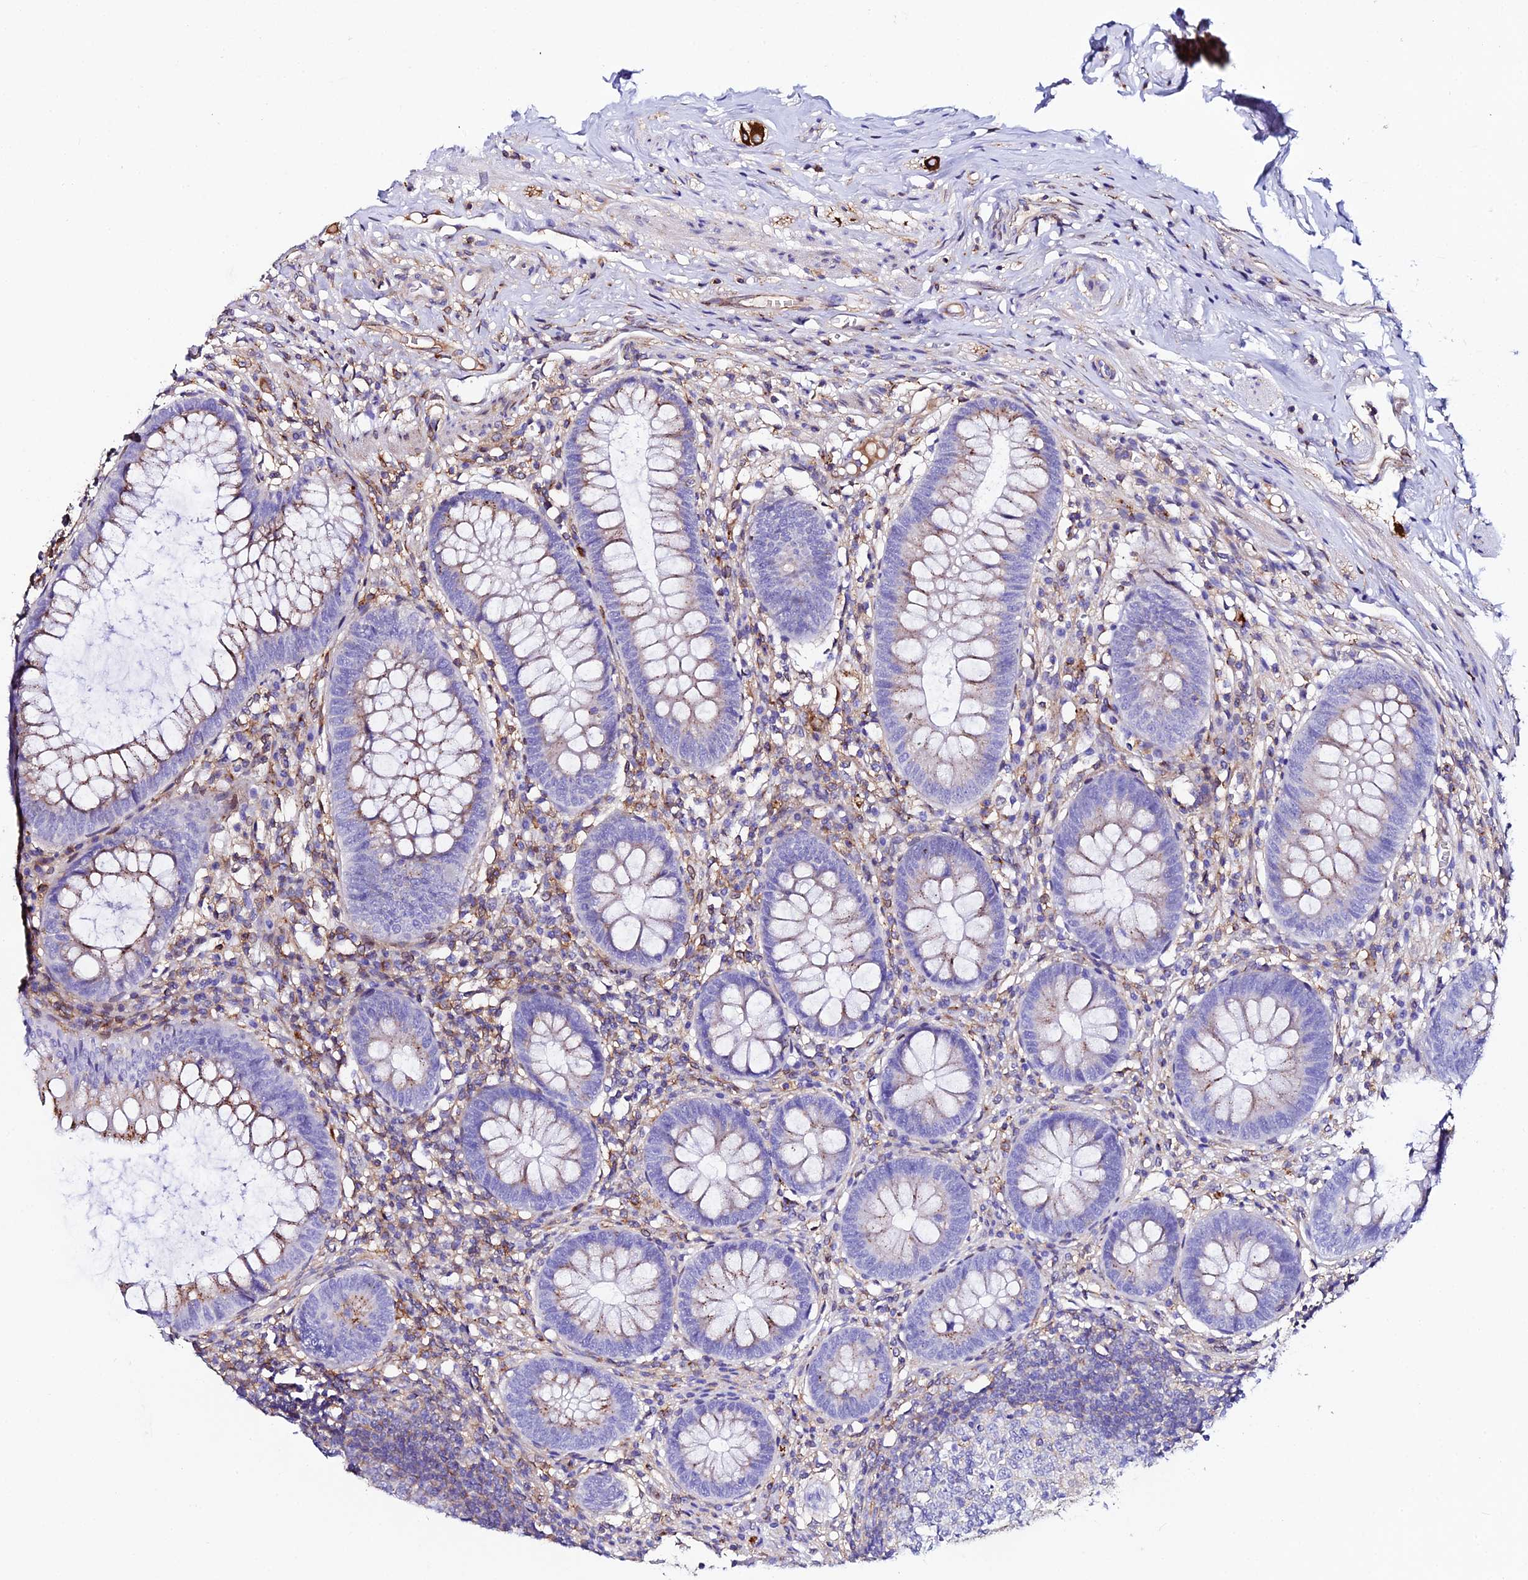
{"staining": {"intensity": "strong", "quantity": "<25%", "location": "cytoplasmic/membranous"}, "tissue": "appendix", "cell_type": "Glandular cells", "image_type": "normal", "snomed": [{"axis": "morphology", "description": "Normal tissue, NOS"}, {"axis": "topography", "description": "Appendix"}], "caption": "Normal appendix demonstrates strong cytoplasmic/membranous staining in about <25% of glandular cells, visualized by immunohistochemistry.", "gene": "TRPV2", "patient": {"sex": "male", "age": 56}}